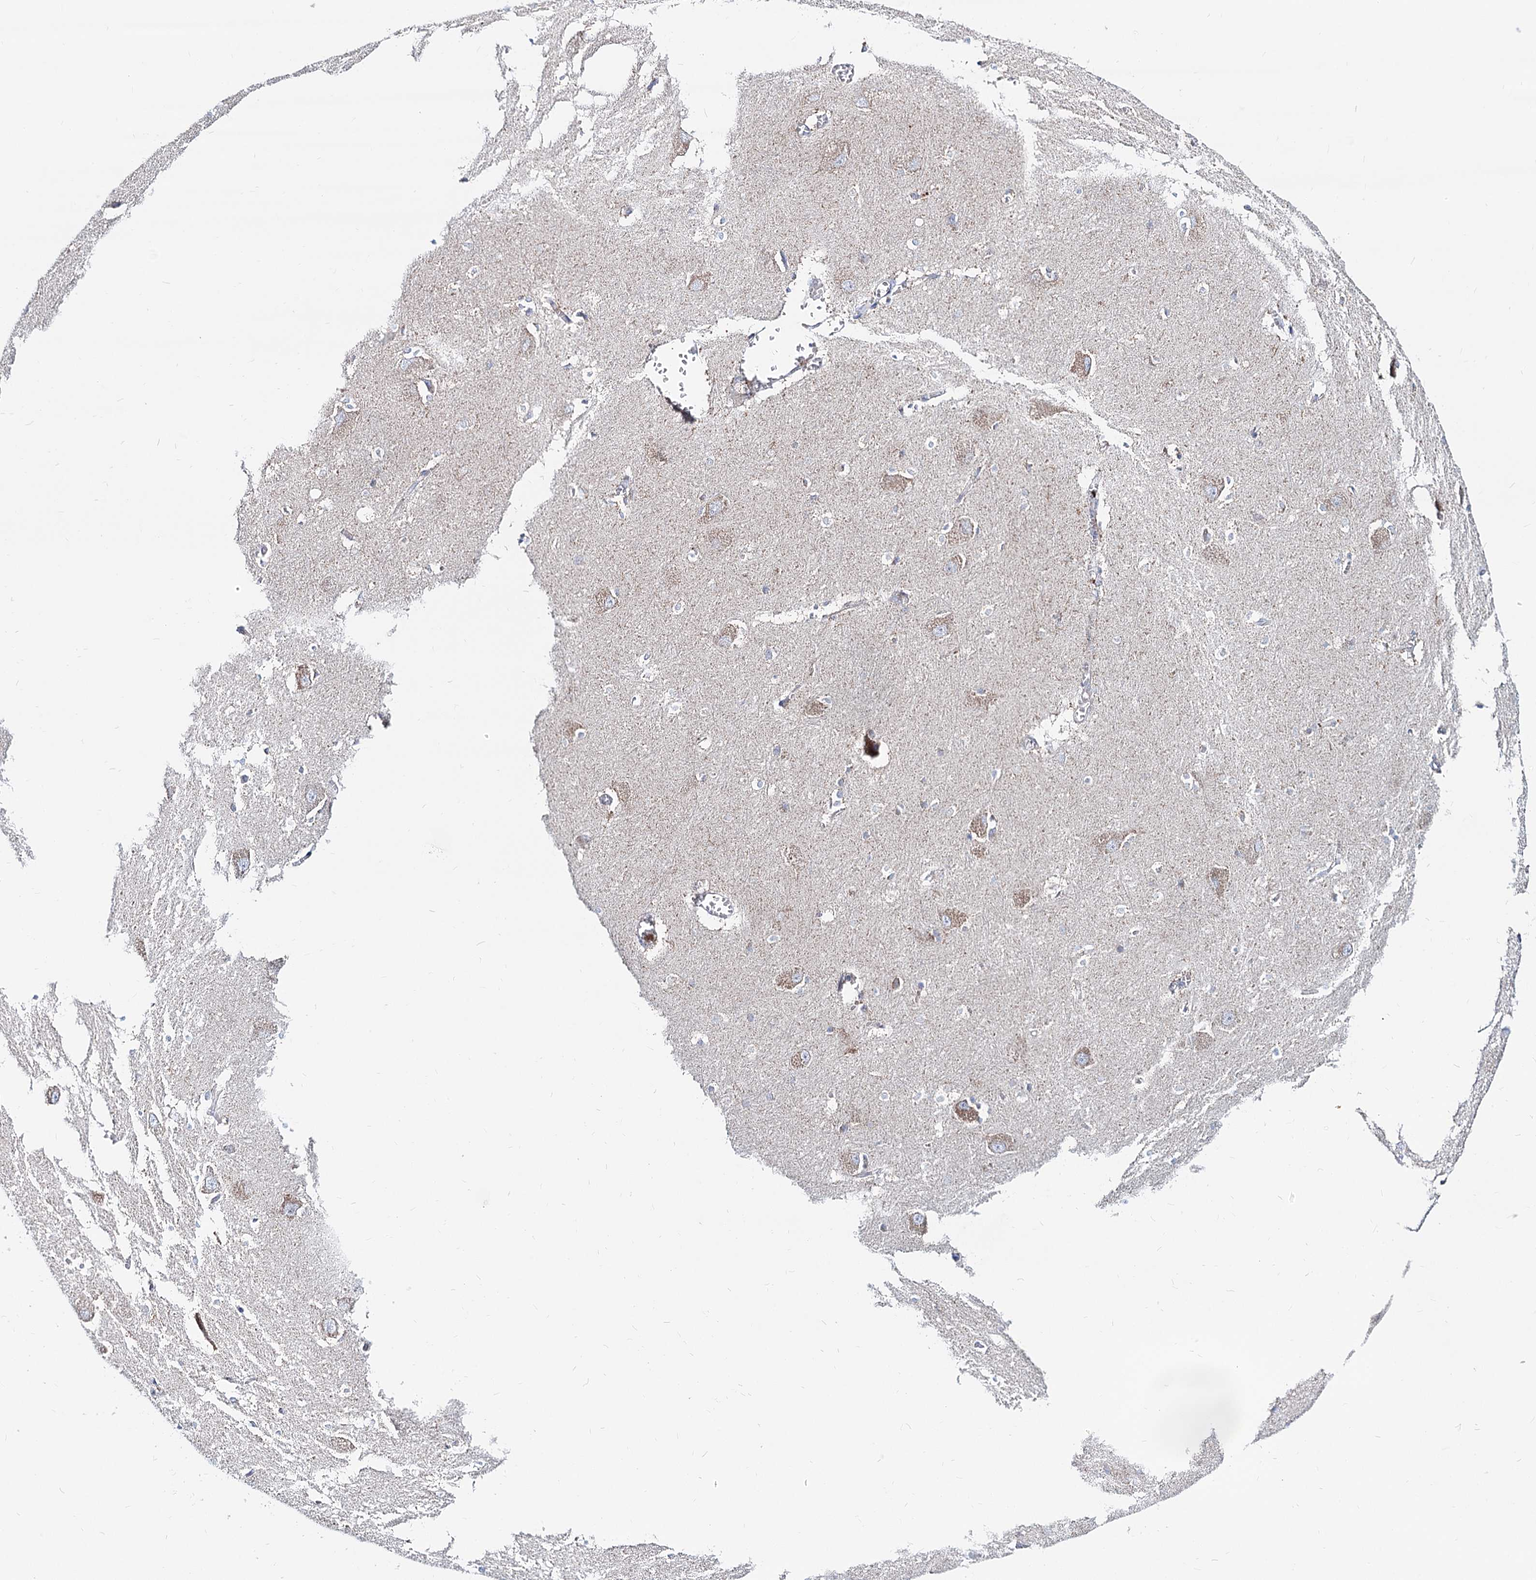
{"staining": {"intensity": "negative", "quantity": "none", "location": "none"}, "tissue": "caudate", "cell_type": "Glial cells", "image_type": "normal", "snomed": [{"axis": "morphology", "description": "Normal tissue, NOS"}, {"axis": "topography", "description": "Lateral ventricle wall"}], "caption": "The micrograph shows no significant expression in glial cells of caudate.", "gene": "MCCC2", "patient": {"sex": "male", "age": 37}}